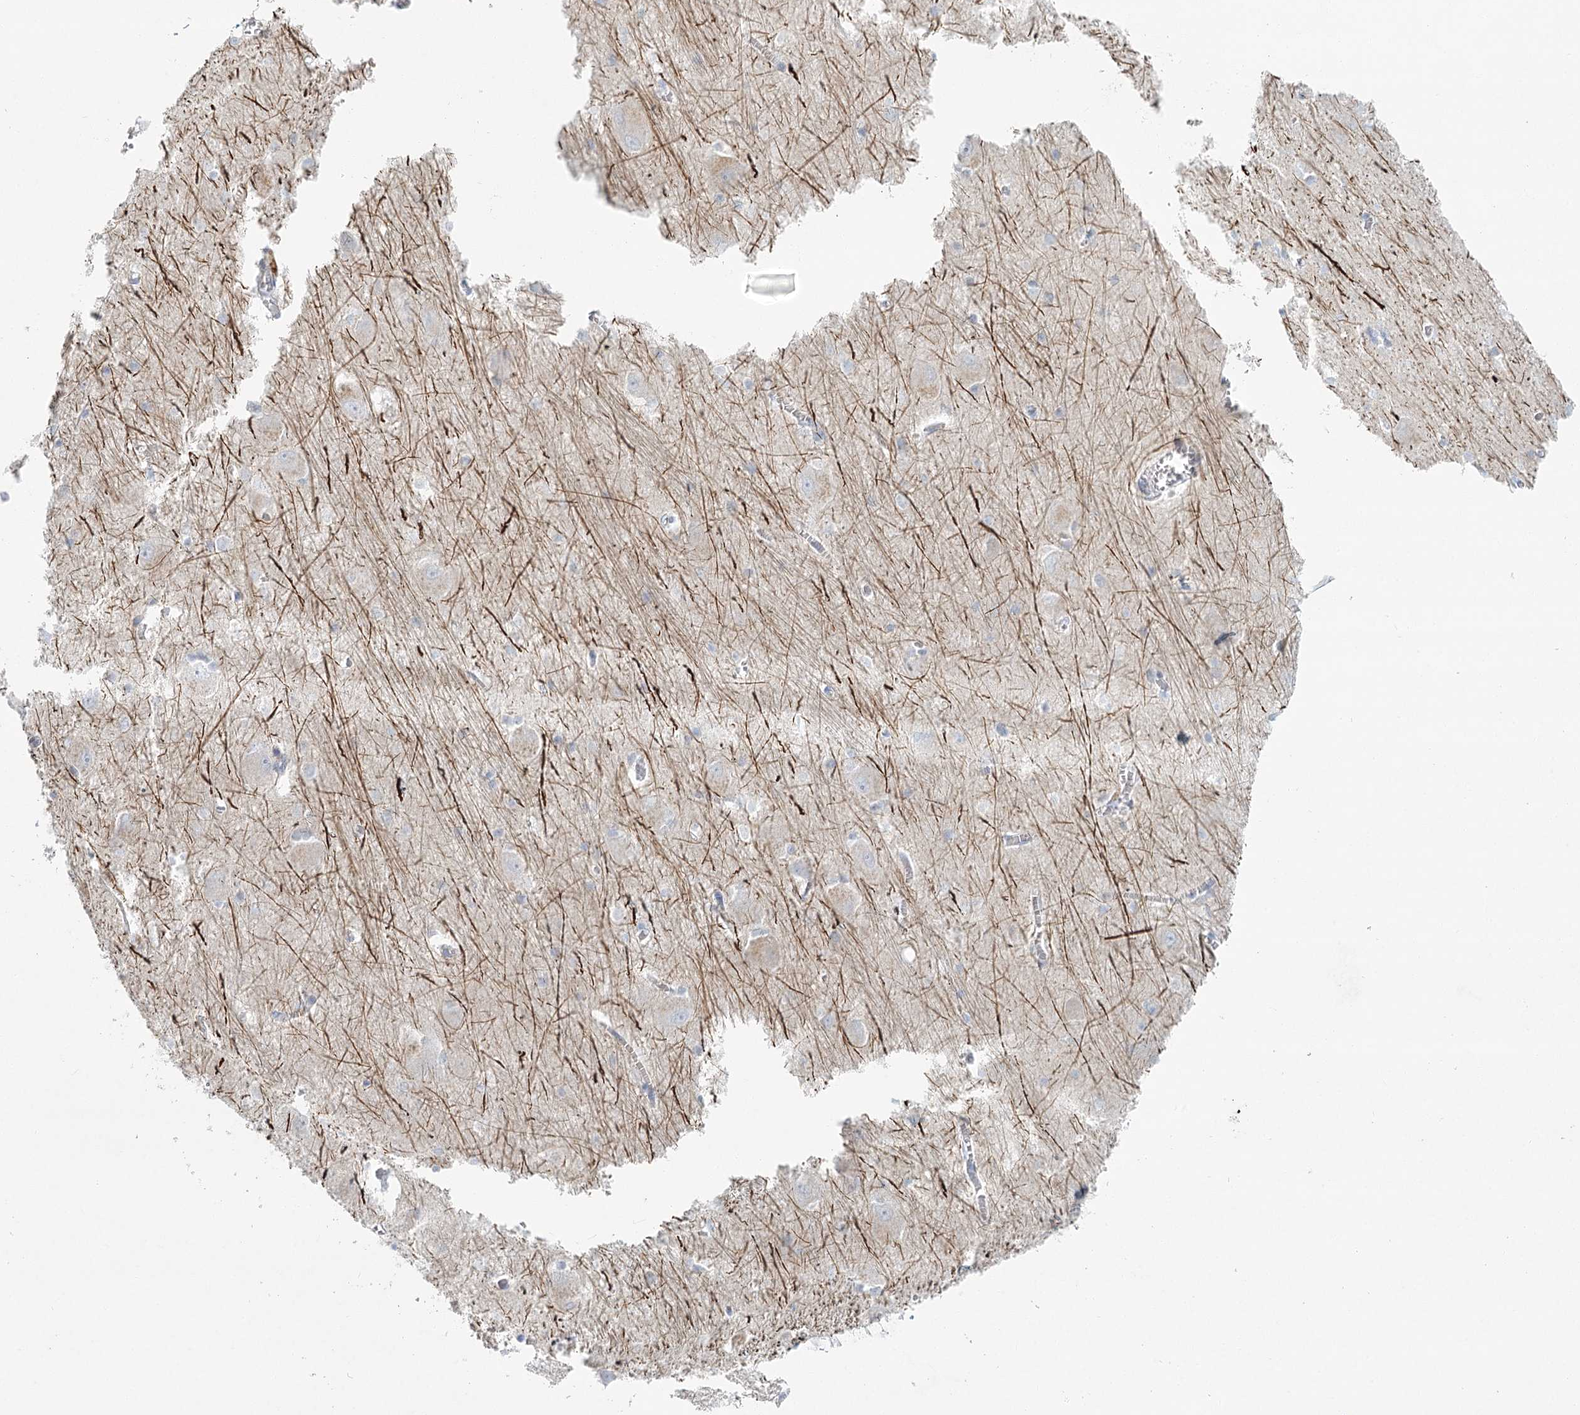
{"staining": {"intensity": "negative", "quantity": "none", "location": "none"}, "tissue": "caudate", "cell_type": "Glial cells", "image_type": "normal", "snomed": [{"axis": "morphology", "description": "Normal tissue, NOS"}, {"axis": "topography", "description": "Lateral ventricle wall"}], "caption": "Immunohistochemistry histopathology image of unremarkable caudate stained for a protein (brown), which demonstrates no expression in glial cells.", "gene": "LRP2BP", "patient": {"sex": "male", "age": 37}}